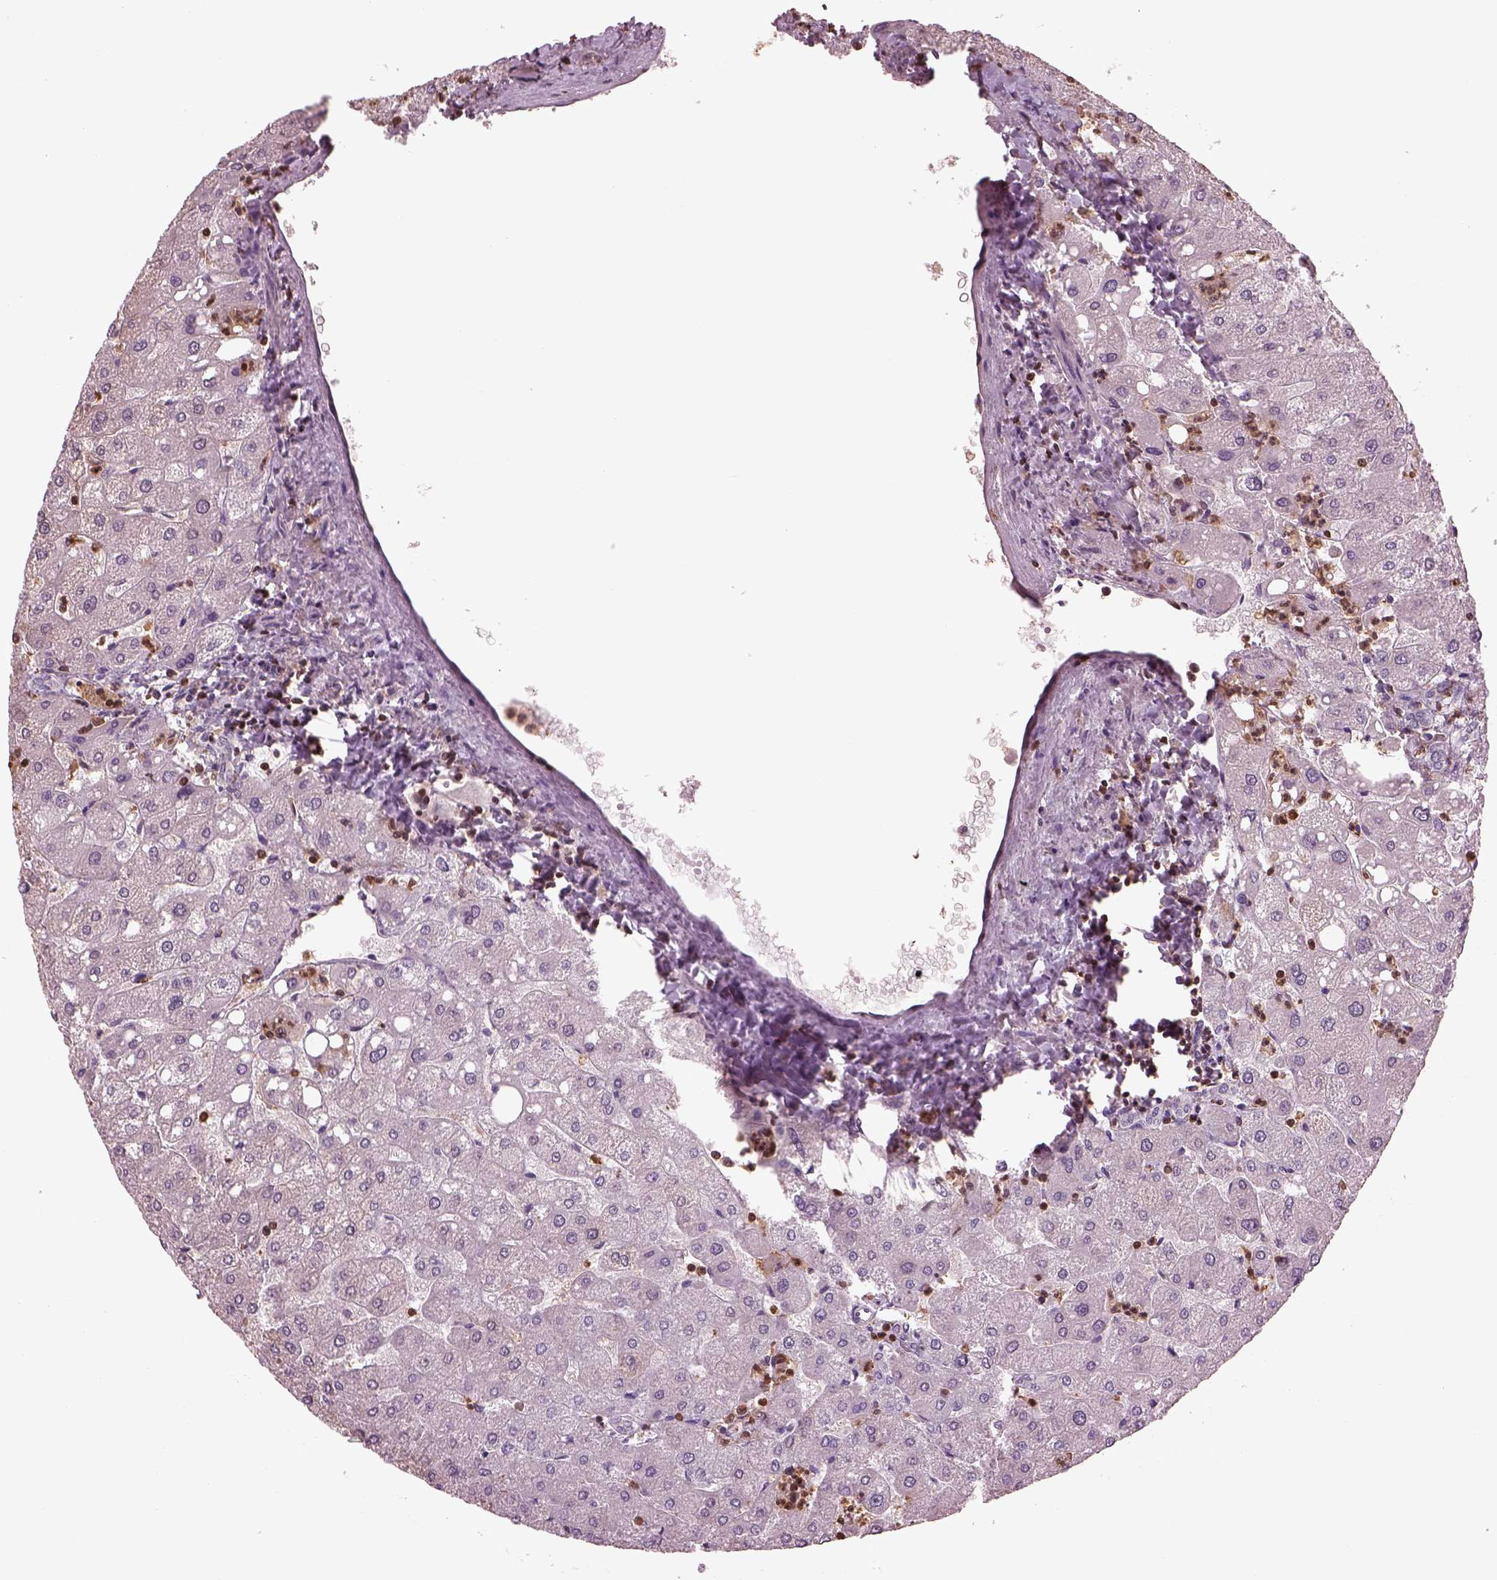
{"staining": {"intensity": "negative", "quantity": "none", "location": "none"}, "tissue": "liver", "cell_type": "Cholangiocytes", "image_type": "normal", "snomed": [{"axis": "morphology", "description": "Normal tissue, NOS"}, {"axis": "topography", "description": "Liver"}], "caption": "An image of human liver is negative for staining in cholangiocytes. Brightfield microscopy of immunohistochemistry stained with DAB (brown) and hematoxylin (blue), captured at high magnification.", "gene": "IL31RA", "patient": {"sex": "male", "age": 67}}